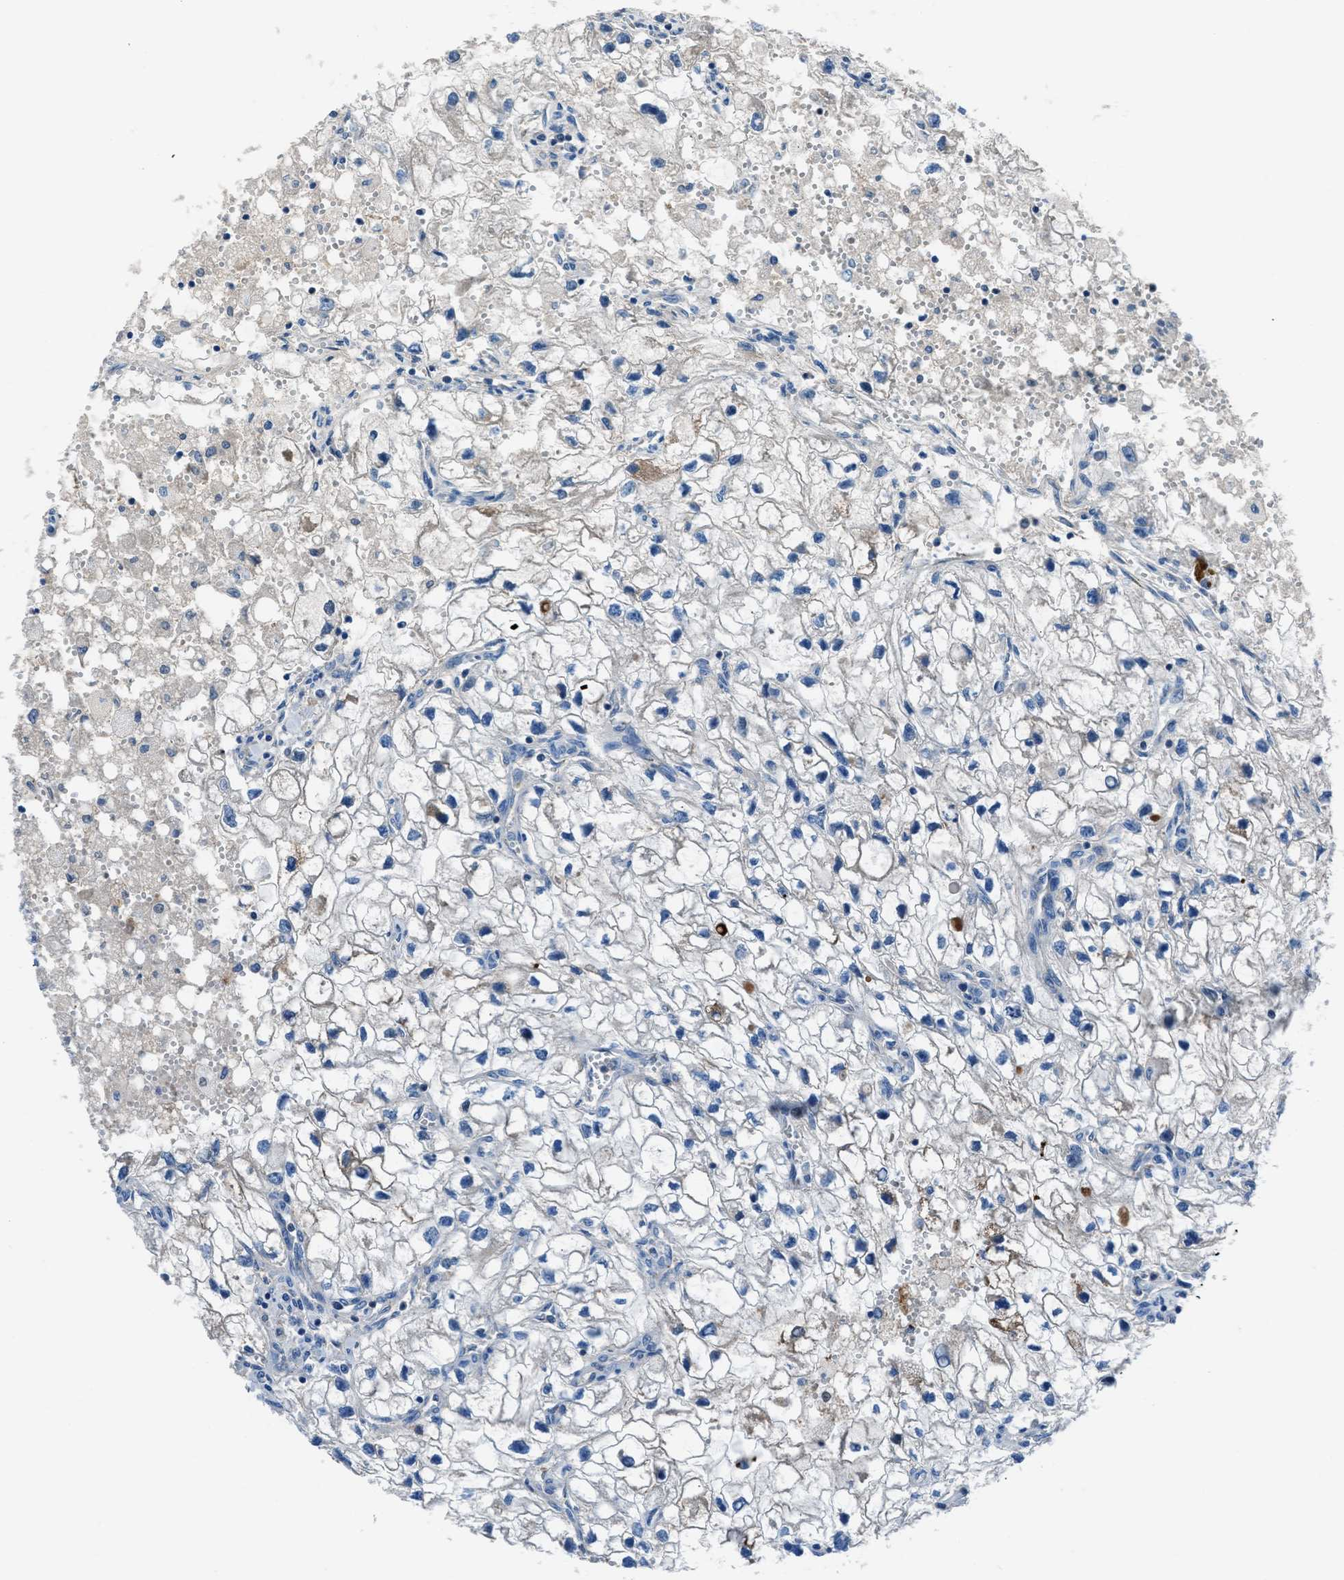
{"staining": {"intensity": "negative", "quantity": "none", "location": "none"}, "tissue": "renal cancer", "cell_type": "Tumor cells", "image_type": "cancer", "snomed": [{"axis": "morphology", "description": "Adenocarcinoma, NOS"}, {"axis": "topography", "description": "Kidney"}], "caption": "The photomicrograph exhibits no significant positivity in tumor cells of adenocarcinoma (renal).", "gene": "SLC38A6", "patient": {"sex": "female", "age": 70}}